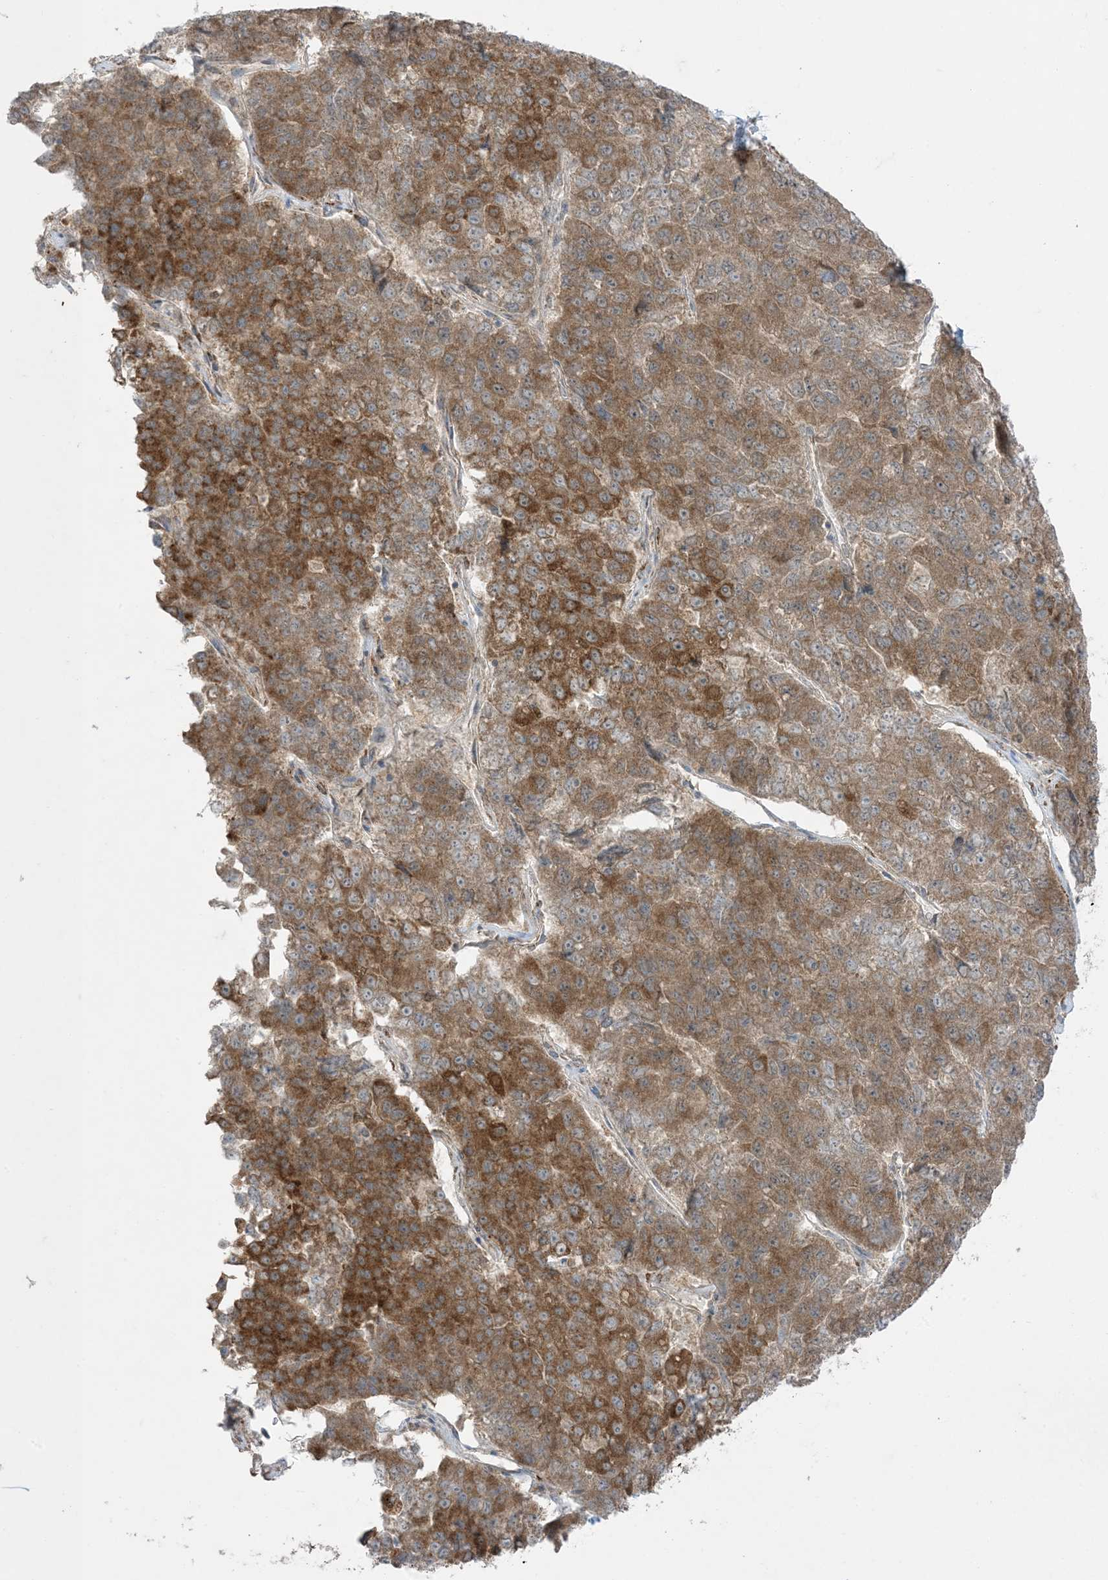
{"staining": {"intensity": "moderate", "quantity": ">75%", "location": "cytoplasmic/membranous"}, "tissue": "pancreatic cancer", "cell_type": "Tumor cells", "image_type": "cancer", "snomed": [{"axis": "morphology", "description": "Adenocarcinoma, NOS"}, {"axis": "topography", "description": "Pancreas"}], "caption": "This photomicrograph exhibits IHC staining of pancreatic cancer, with medium moderate cytoplasmic/membranous expression in about >75% of tumor cells.", "gene": "ODC1", "patient": {"sex": "male", "age": 50}}